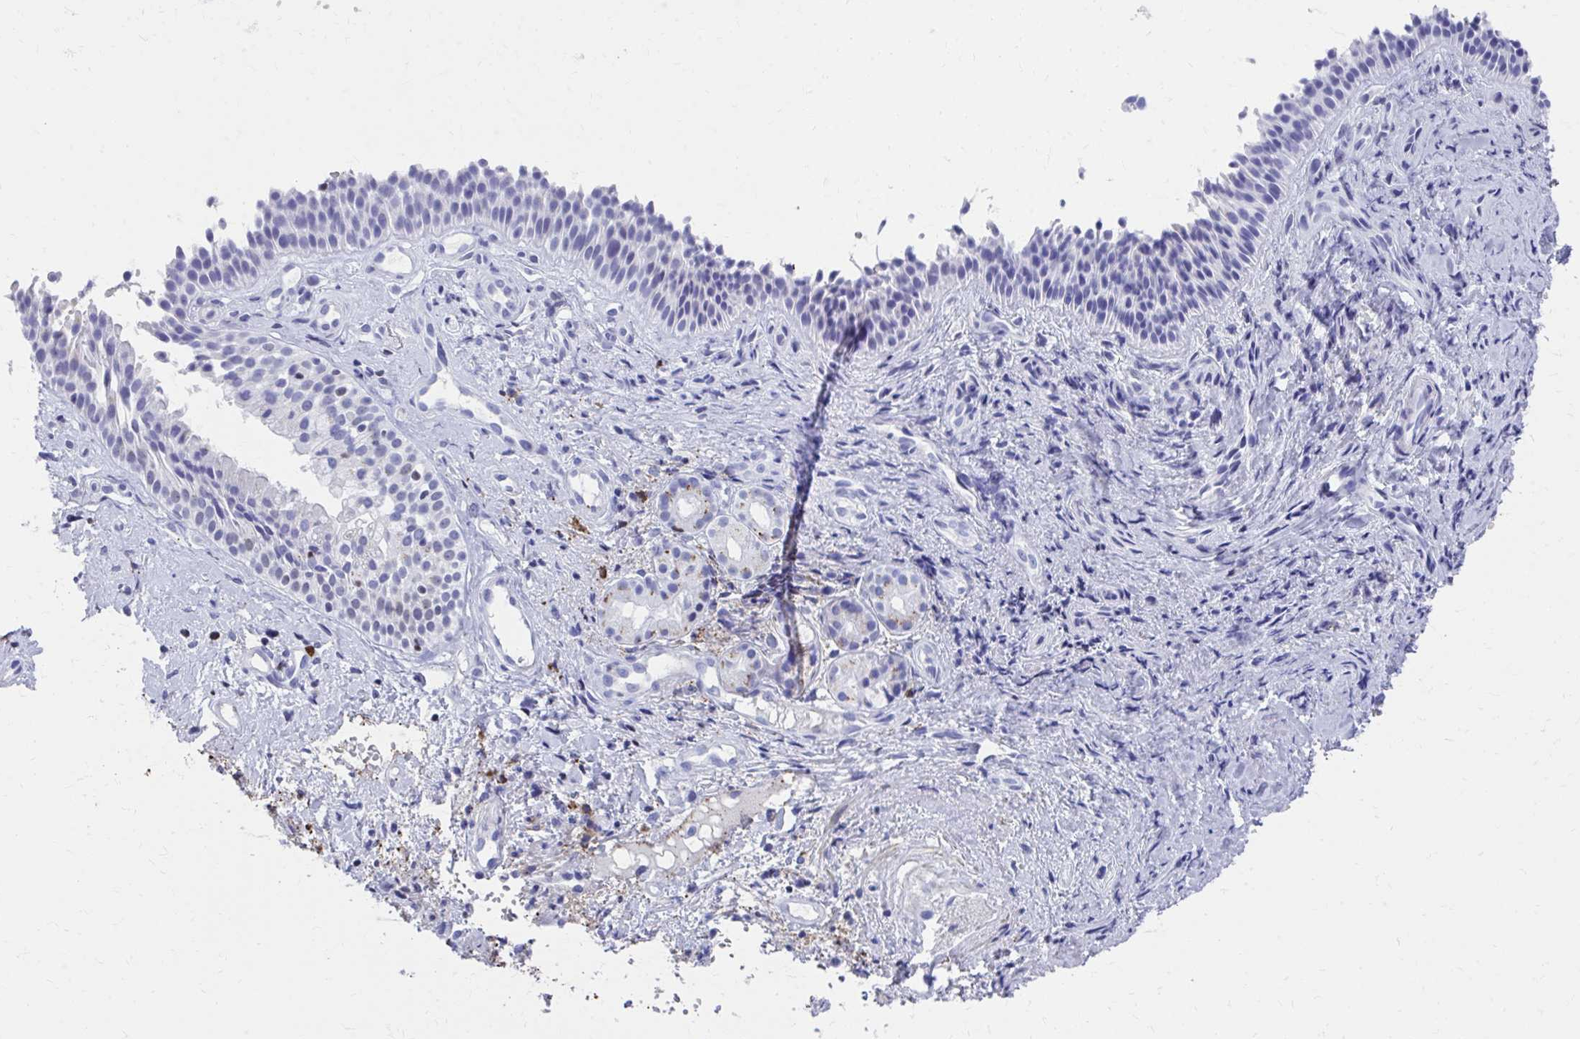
{"staining": {"intensity": "negative", "quantity": "none", "location": "none"}, "tissue": "nasopharynx", "cell_type": "Respiratory epithelial cells", "image_type": "normal", "snomed": [{"axis": "morphology", "description": "Normal tissue, NOS"}, {"axis": "morphology", "description": "Inflammation, NOS"}, {"axis": "topography", "description": "Nasopharynx"}], "caption": "Respiratory epithelial cells are negative for brown protein staining in normal nasopharynx. (Brightfield microscopy of DAB IHC at high magnification).", "gene": "RUNX3", "patient": {"sex": "male", "age": 54}}